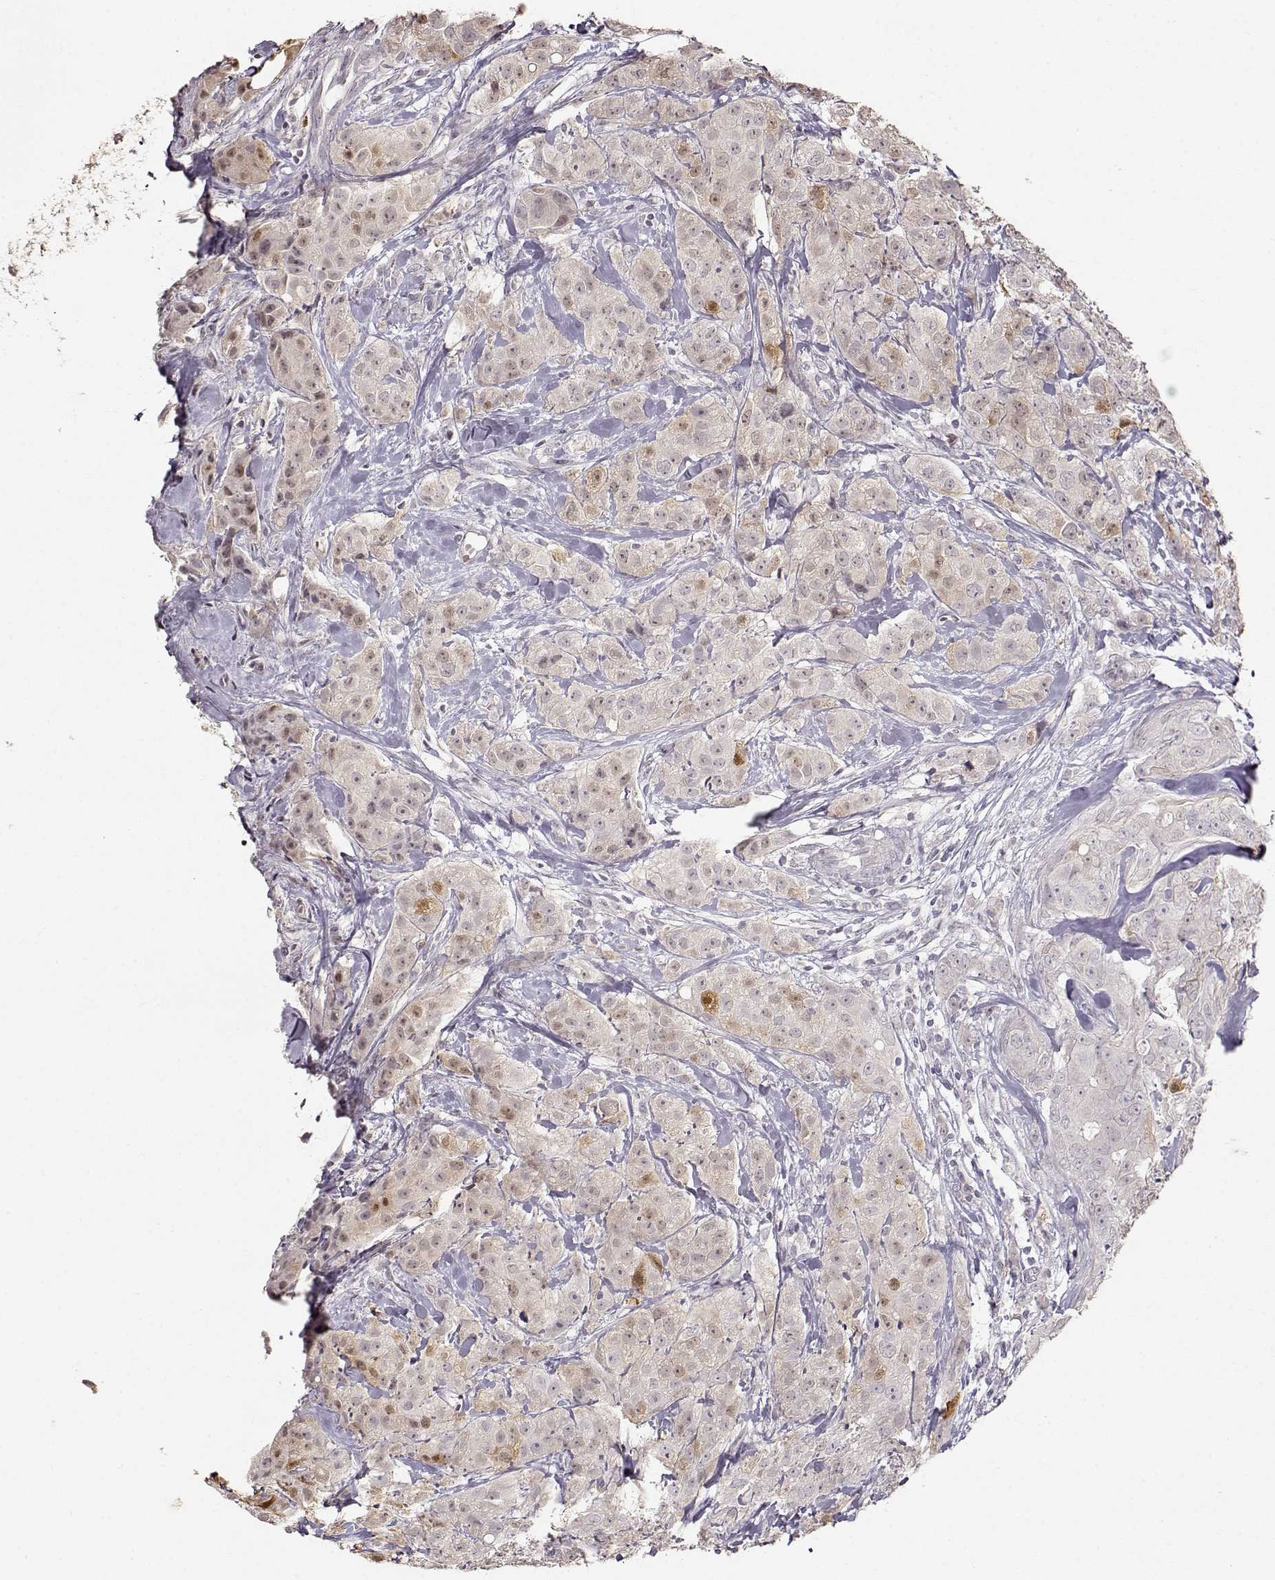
{"staining": {"intensity": "weak", "quantity": "<25%", "location": "cytoplasmic/membranous,nuclear"}, "tissue": "breast cancer", "cell_type": "Tumor cells", "image_type": "cancer", "snomed": [{"axis": "morphology", "description": "Duct carcinoma"}, {"axis": "topography", "description": "Breast"}], "caption": "Immunohistochemical staining of breast cancer exhibits no significant staining in tumor cells. Brightfield microscopy of immunohistochemistry stained with DAB (3,3'-diaminobenzidine) (brown) and hematoxylin (blue), captured at high magnification.", "gene": "S100B", "patient": {"sex": "female", "age": 43}}